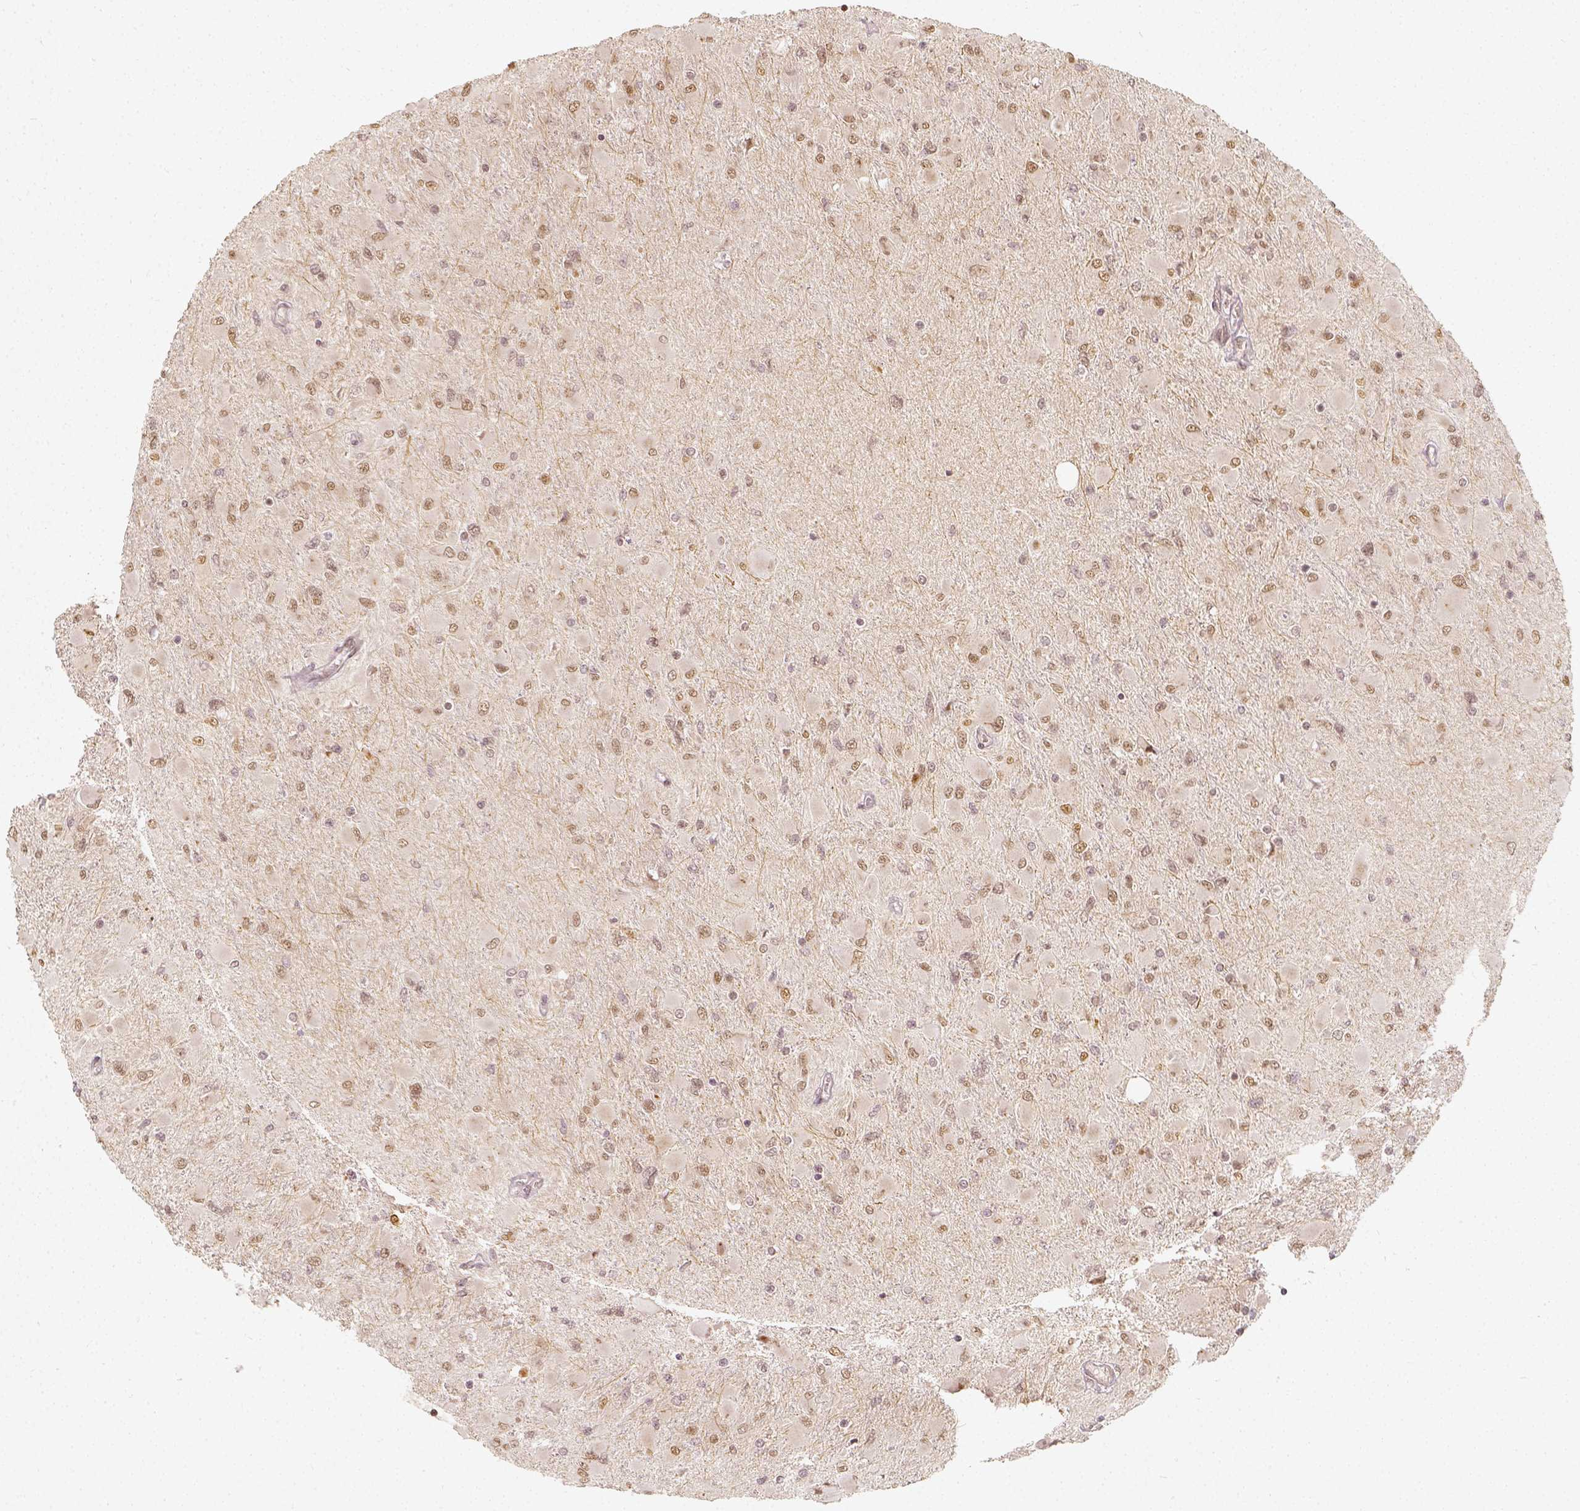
{"staining": {"intensity": "weak", "quantity": ">75%", "location": "nuclear"}, "tissue": "glioma", "cell_type": "Tumor cells", "image_type": "cancer", "snomed": [{"axis": "morphology", "description": "Glioma, malignant, High grade"}, {"axis": "topography", "description": "Cerebral cortex"}], "caption": "This image shows malignant glioma (high-grade) stained with IHC to label a protein in brown. The nuclear of tumor cells show weak positivity for the protein. Nuclei are counter-stained blue.", "gene": "ZMAT3", "patient": {"sex": "female", "age": 36}}